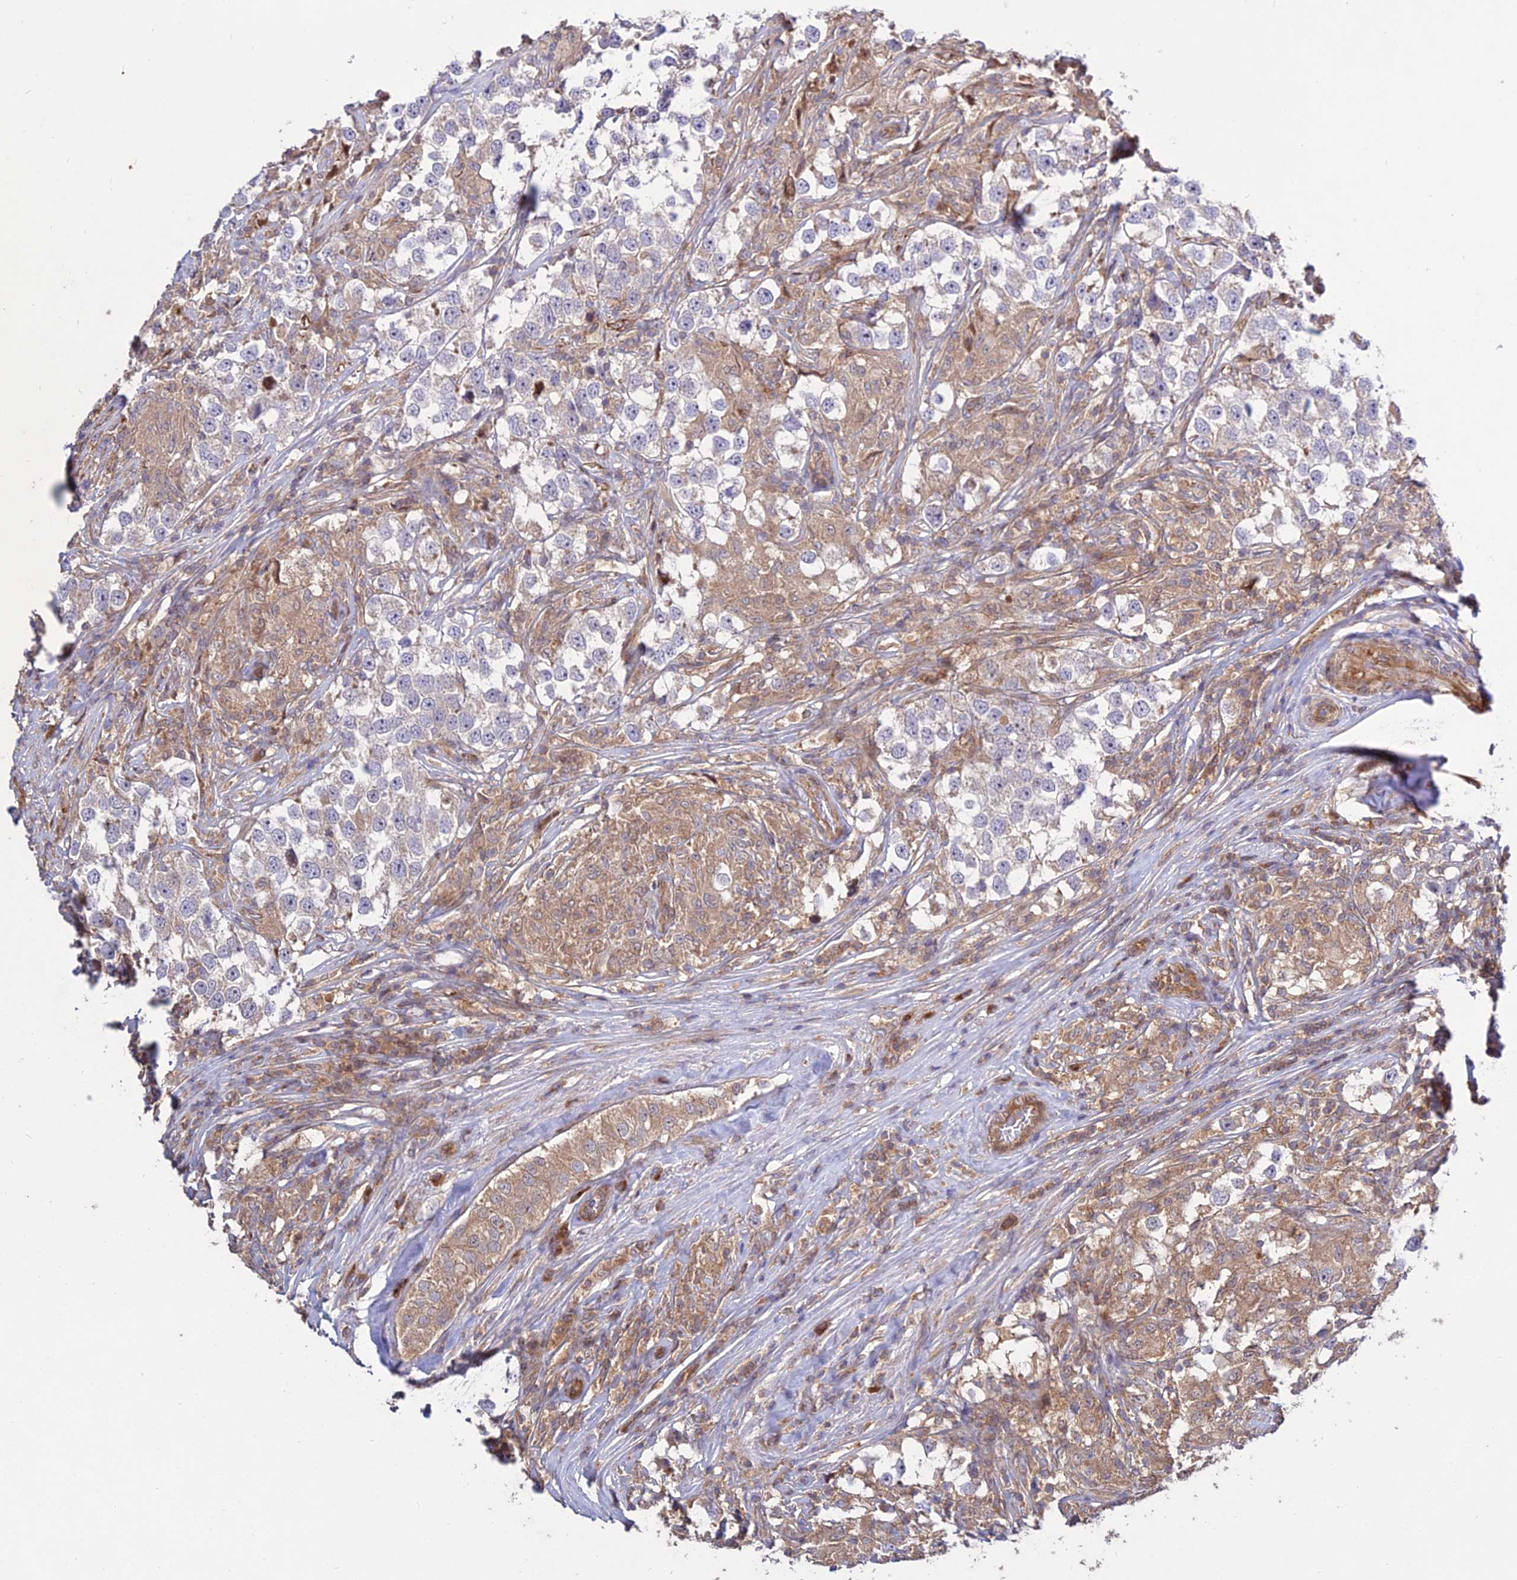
{"staining": {"intensity": "negative", "quantity": "none", "location": "none"}, "tissue": "testis cancer", "cell_type": "Tumor cells", "image_type": "cancer", "snomed": [{"axis": "morphology", "description": "Seminoma, NOS"}, {"axis": "topography", "description": "Testis"}], "caption": "Tumor cells are negative for protein expression in human seminoma (testis).", "gene": "GRTP1", "patient": {"sex": "male", "age": 46}}